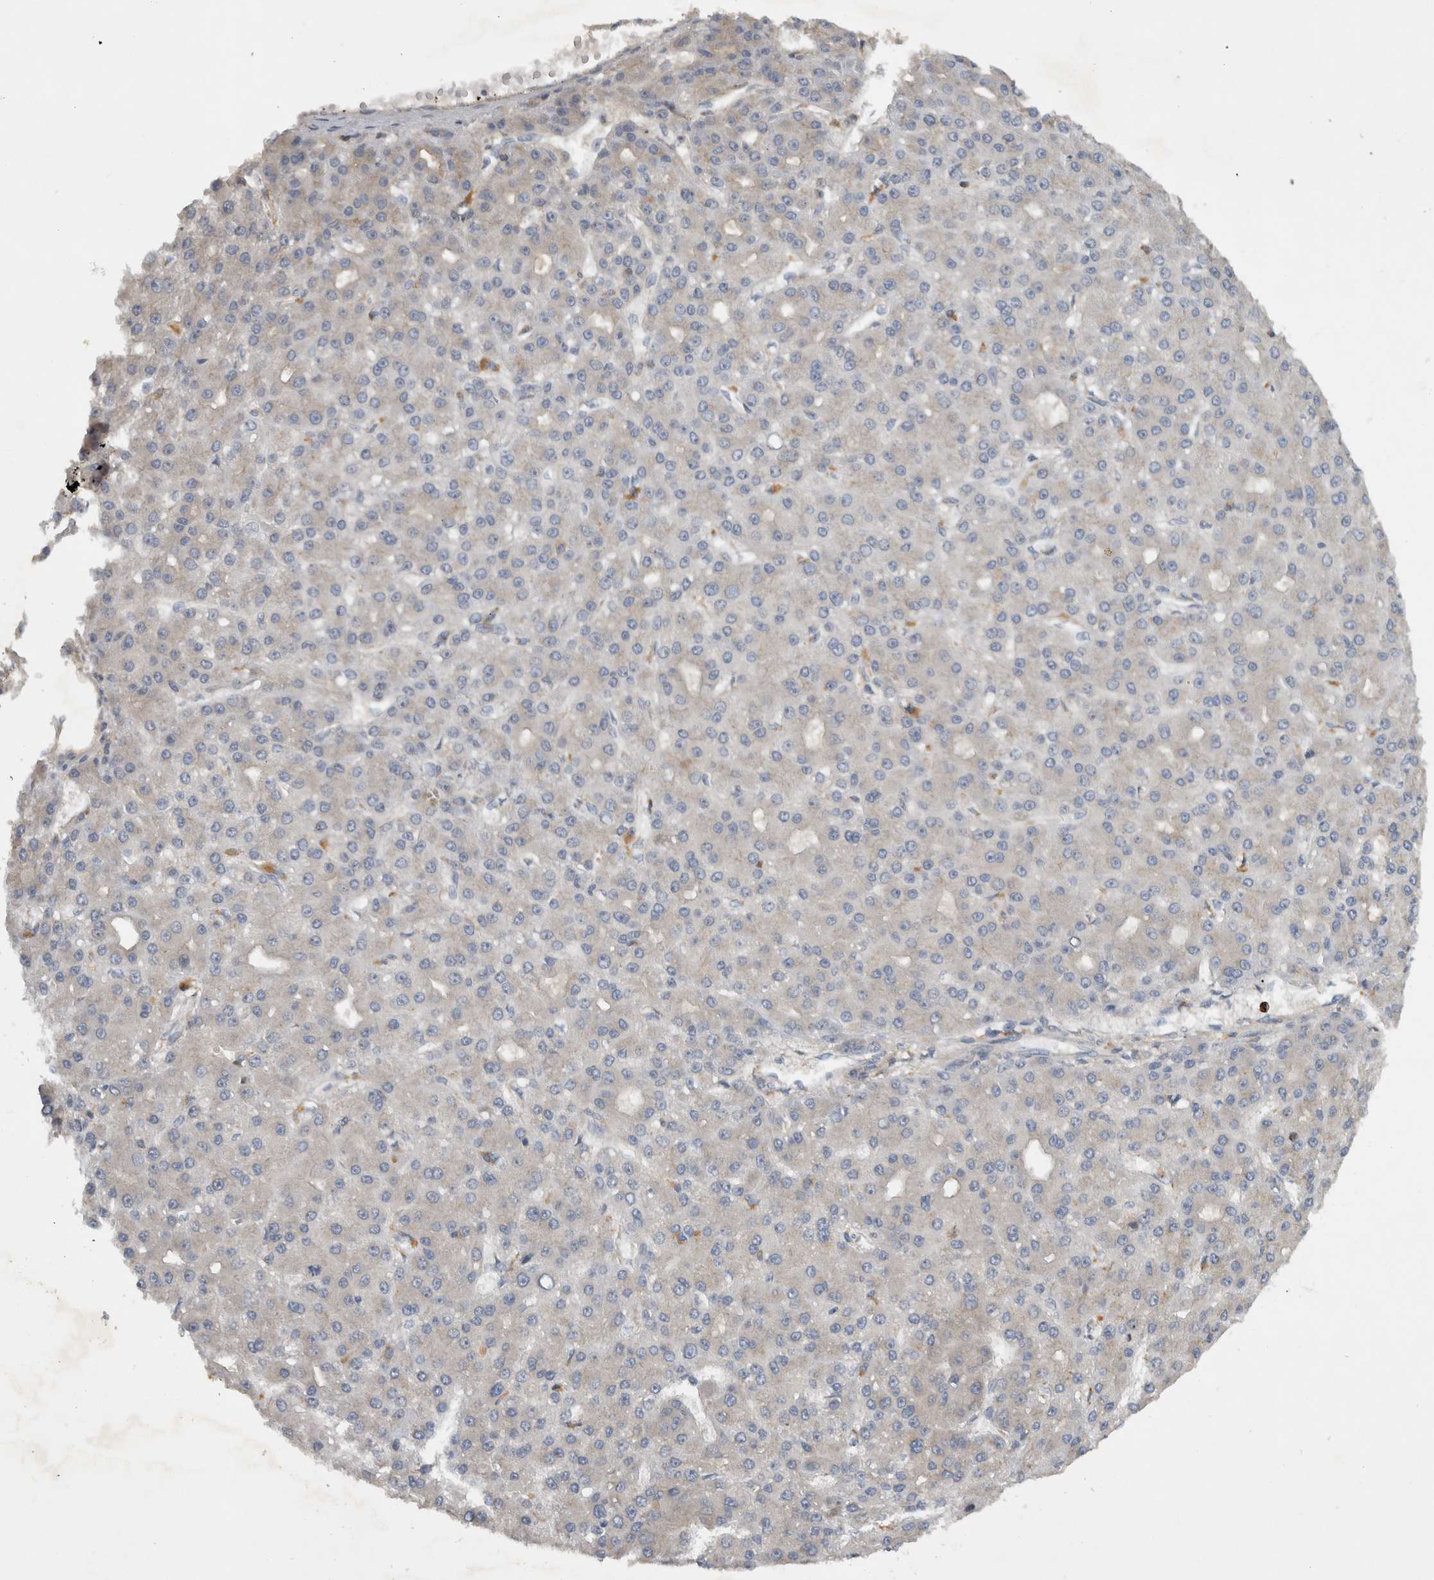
{"staining": {"intensity": "negative", "quantity": "none", "location": "none"}, "tissue": "liver cancer", "cell_type": "Tumor cells", "image_type": "cancer", "snomed": [{"axis": "morphology", "description": "Carcinoma, Hepatocellular, NOS"}, {"axis": "topography", "description": "Liver"}], "caption": "Human liver cancer stained for a protein using IHC demonstrates no expression in tumor cells.", "gene": "SCARA5", "patient": {"sex": "male", "age": 67}}